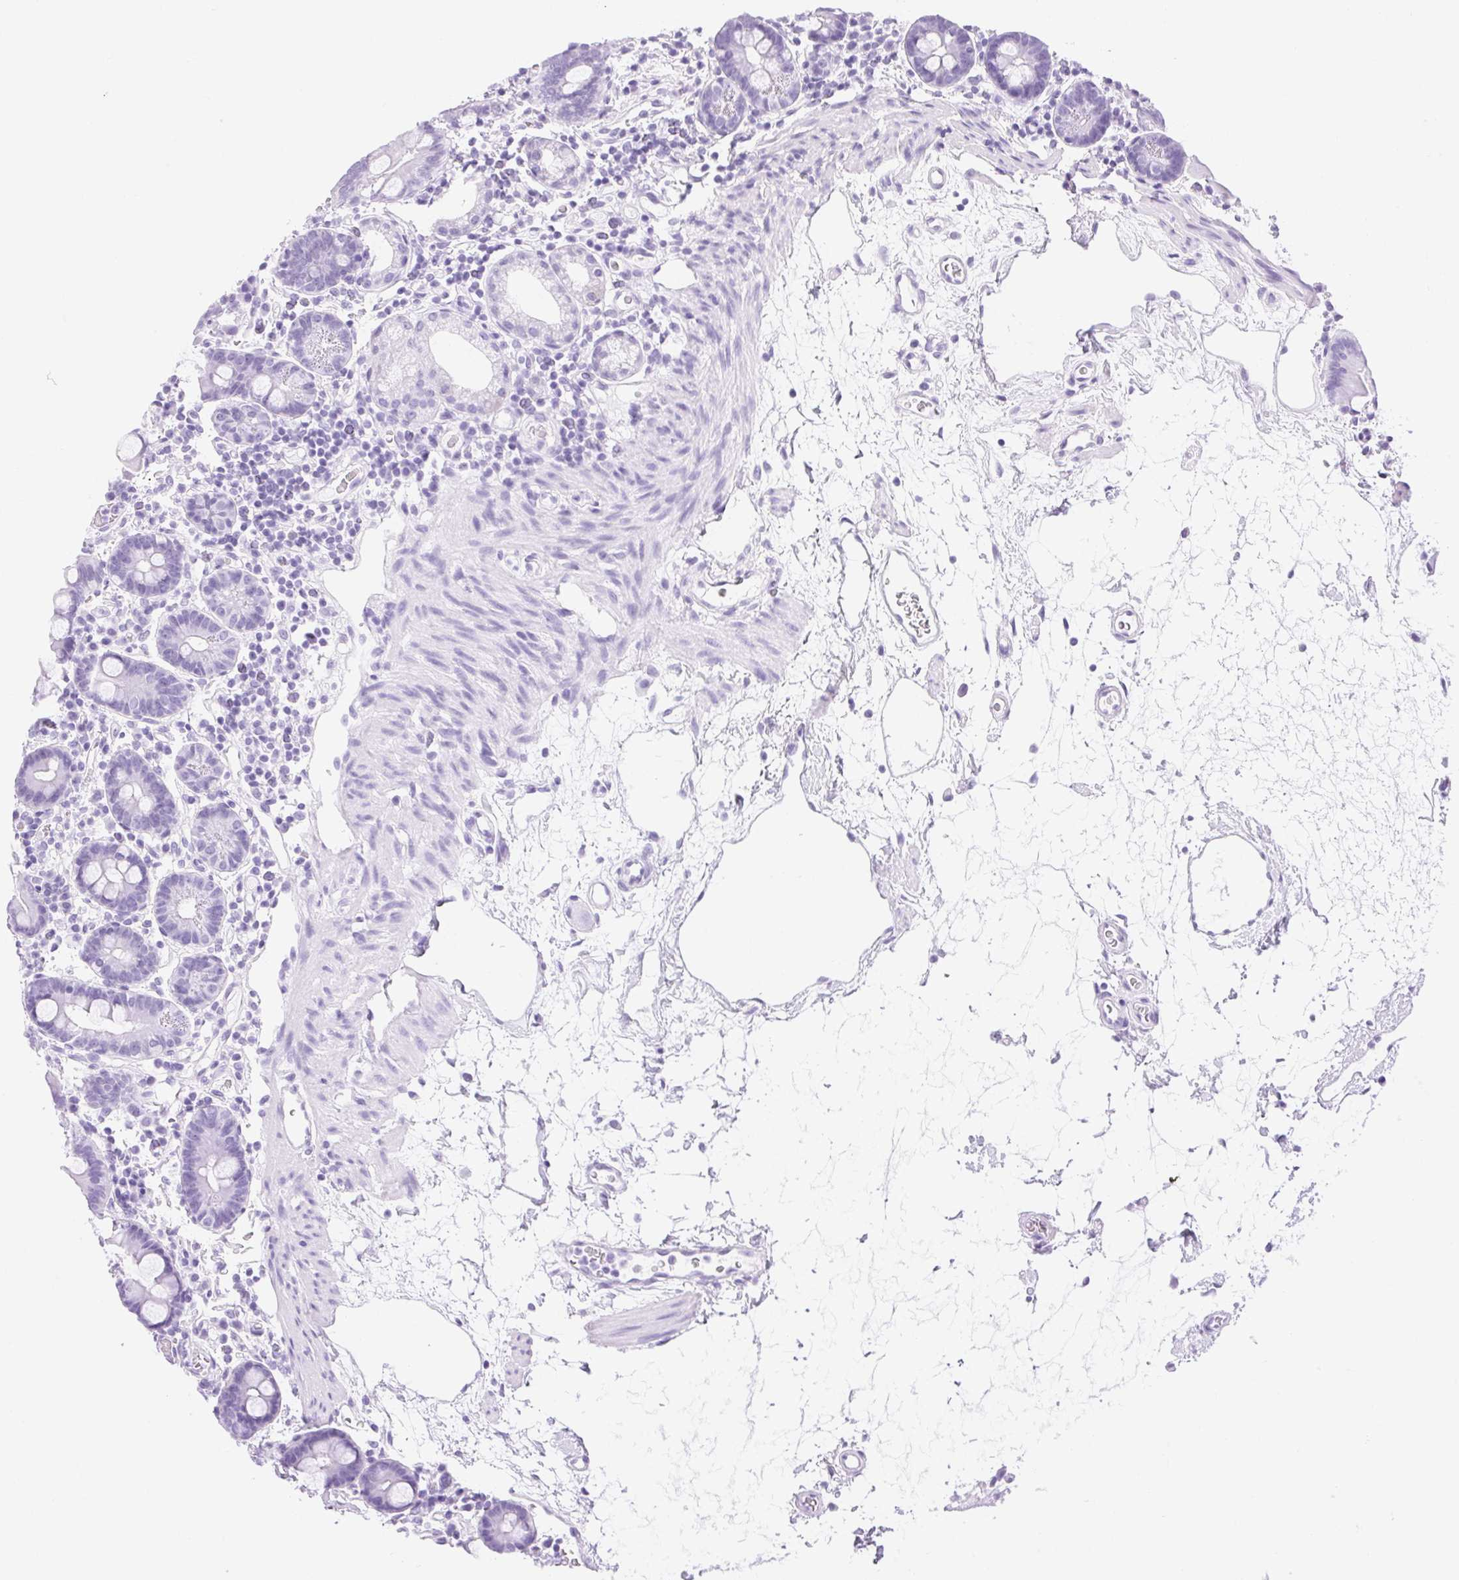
{"staining": {"intensity": "negative", "quantity": "none", "location": "none"}, "tissue": "duodenum", "cell_type": "Glandular cells", "image_type": "normal", "snomed": [{"axis": "morphology", "description": "Normal tissue, NOS"}, {"axis": "topography", "description": "Pancreas"}, {"axis": "topography", "description": "Duodenum"}], "caption": "Protein analysis of benign duodenum reveals no significant expression in glandular cells. (DAB (3,3'-diaminobenzidine) immunohistochemistry (IHC) with hematoxylin counter stain).", "gene": "CLDN16", "patient": {"sex": "male", "age": 59}}